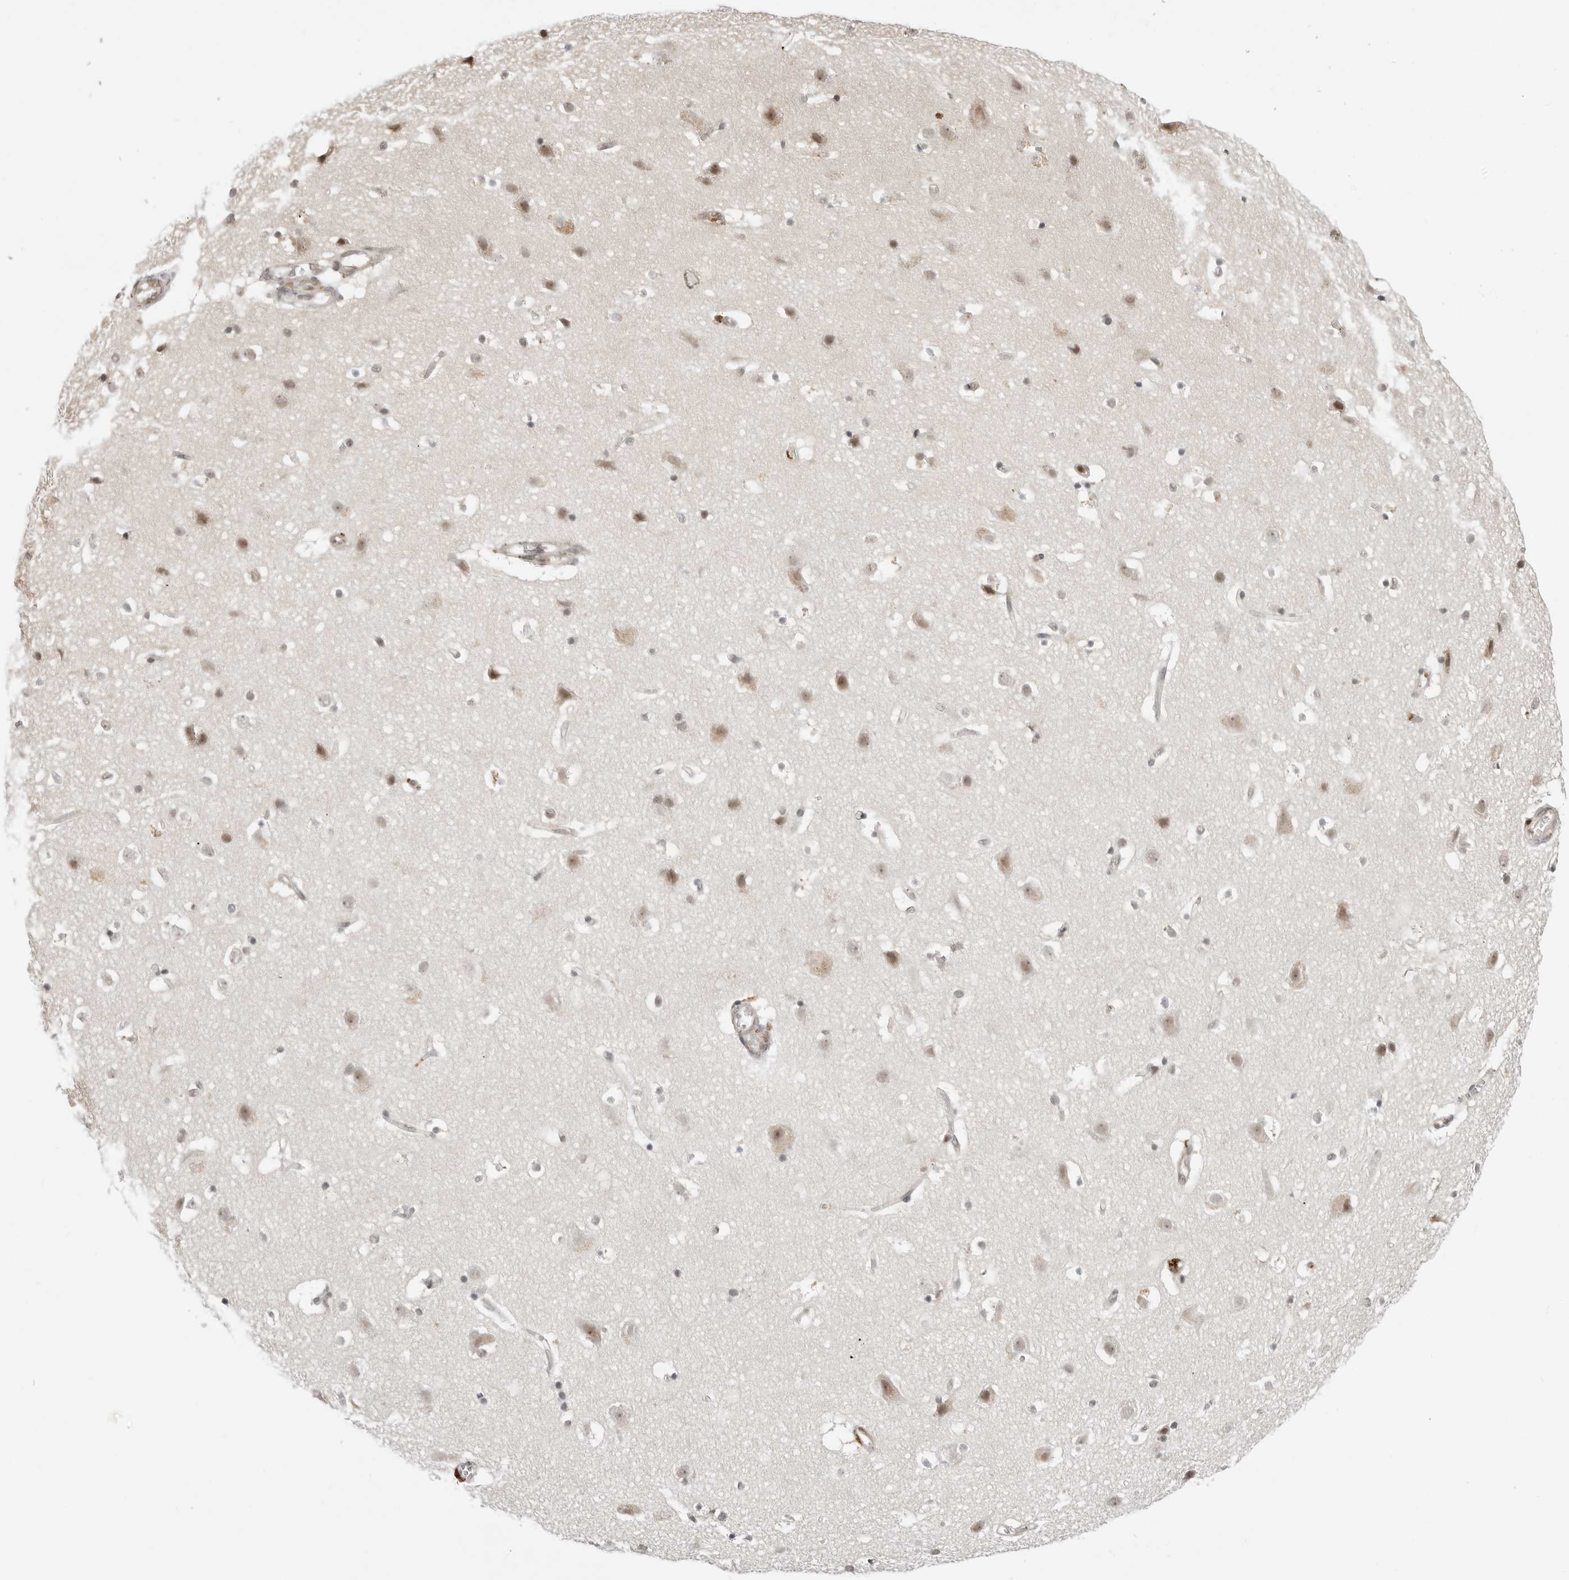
{"staining": {"intensity": "moderate", "quantity": ">75%", "location": "cytoplasmic/membranous"}, "tissue": "cerebral cortex", "cell_type": "Endothelial cells", "image_type": "normal", "snomed": [{"axis": "morphology", "description": "Normal tissue, NOS"}, {"axis": "topography", "description": "Cerebral cortex"}], "caption": "DAB (3,3'-diaminobenzidine) immunohistochemical staining of unremarkable human cerebral cortex displays moderate cytoplasmic/membranous protein positivity in approximately >75% of endothelial cells.", "gene": "C8orf33", "patient": {"sex": "male", "age": 54}}